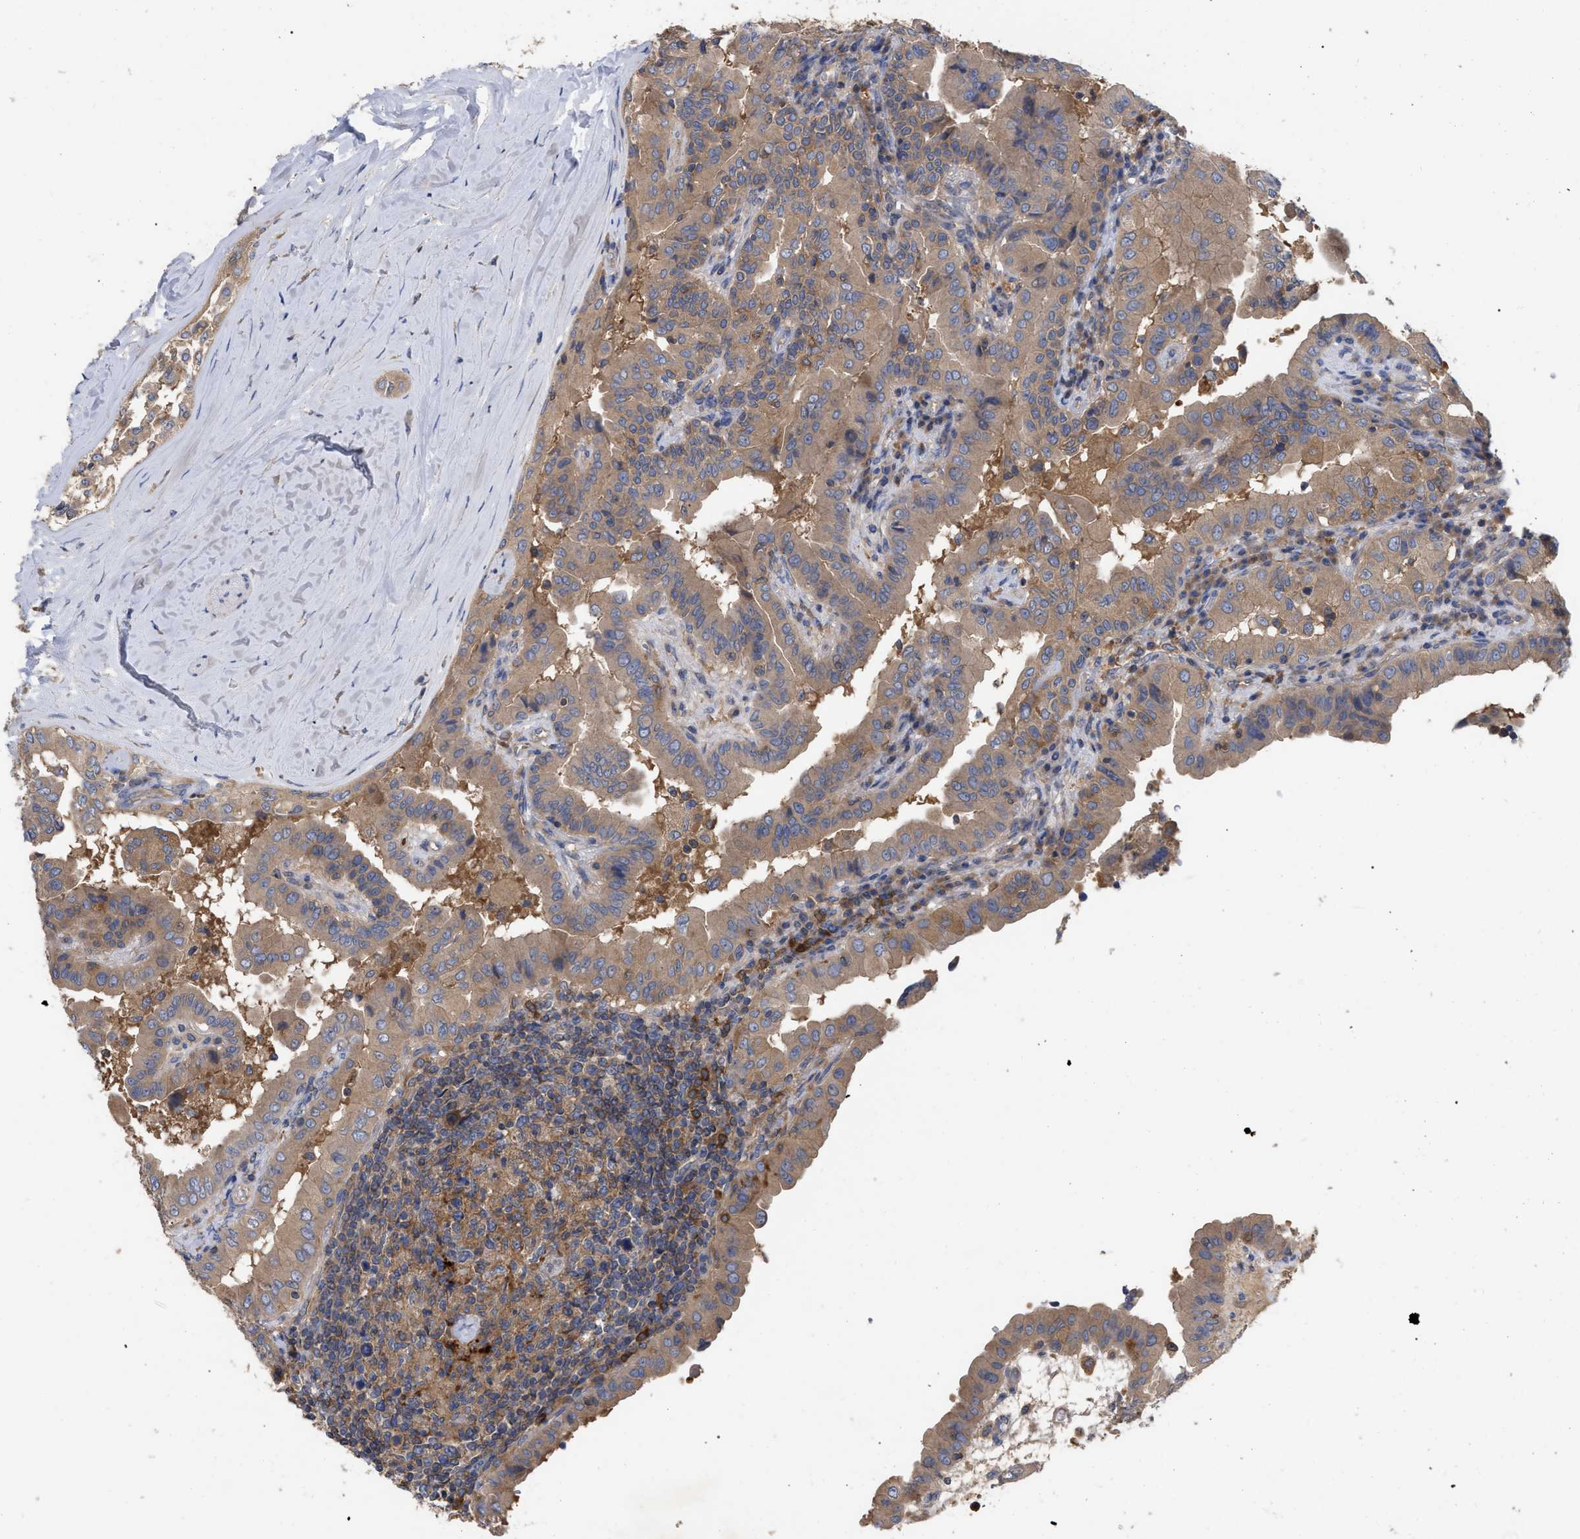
{"staining": {"intensity": "moderate", "quantity": ">75%", "location": "cytoplasmic/membranous"}, "tissue": "thyroid cancer", "cell_type": "Tumor cells", "image_type": "cancer", "snomed": [{"axis": "morphology", "description": "Papillary adenocarcinoma, NOS"}, {"axis": "topography", "description": "Thyroid gland"}], "caption": "This image reveals immunohistochemistry (IHC) staining of papillary adenocarcinoma (thyroid), with medium moderate cytoplasmic/membranous expression in about >75% of tumor cells.", "gene": "RAP1GDS1", "patient": {"sex": "male", "age": 33}}